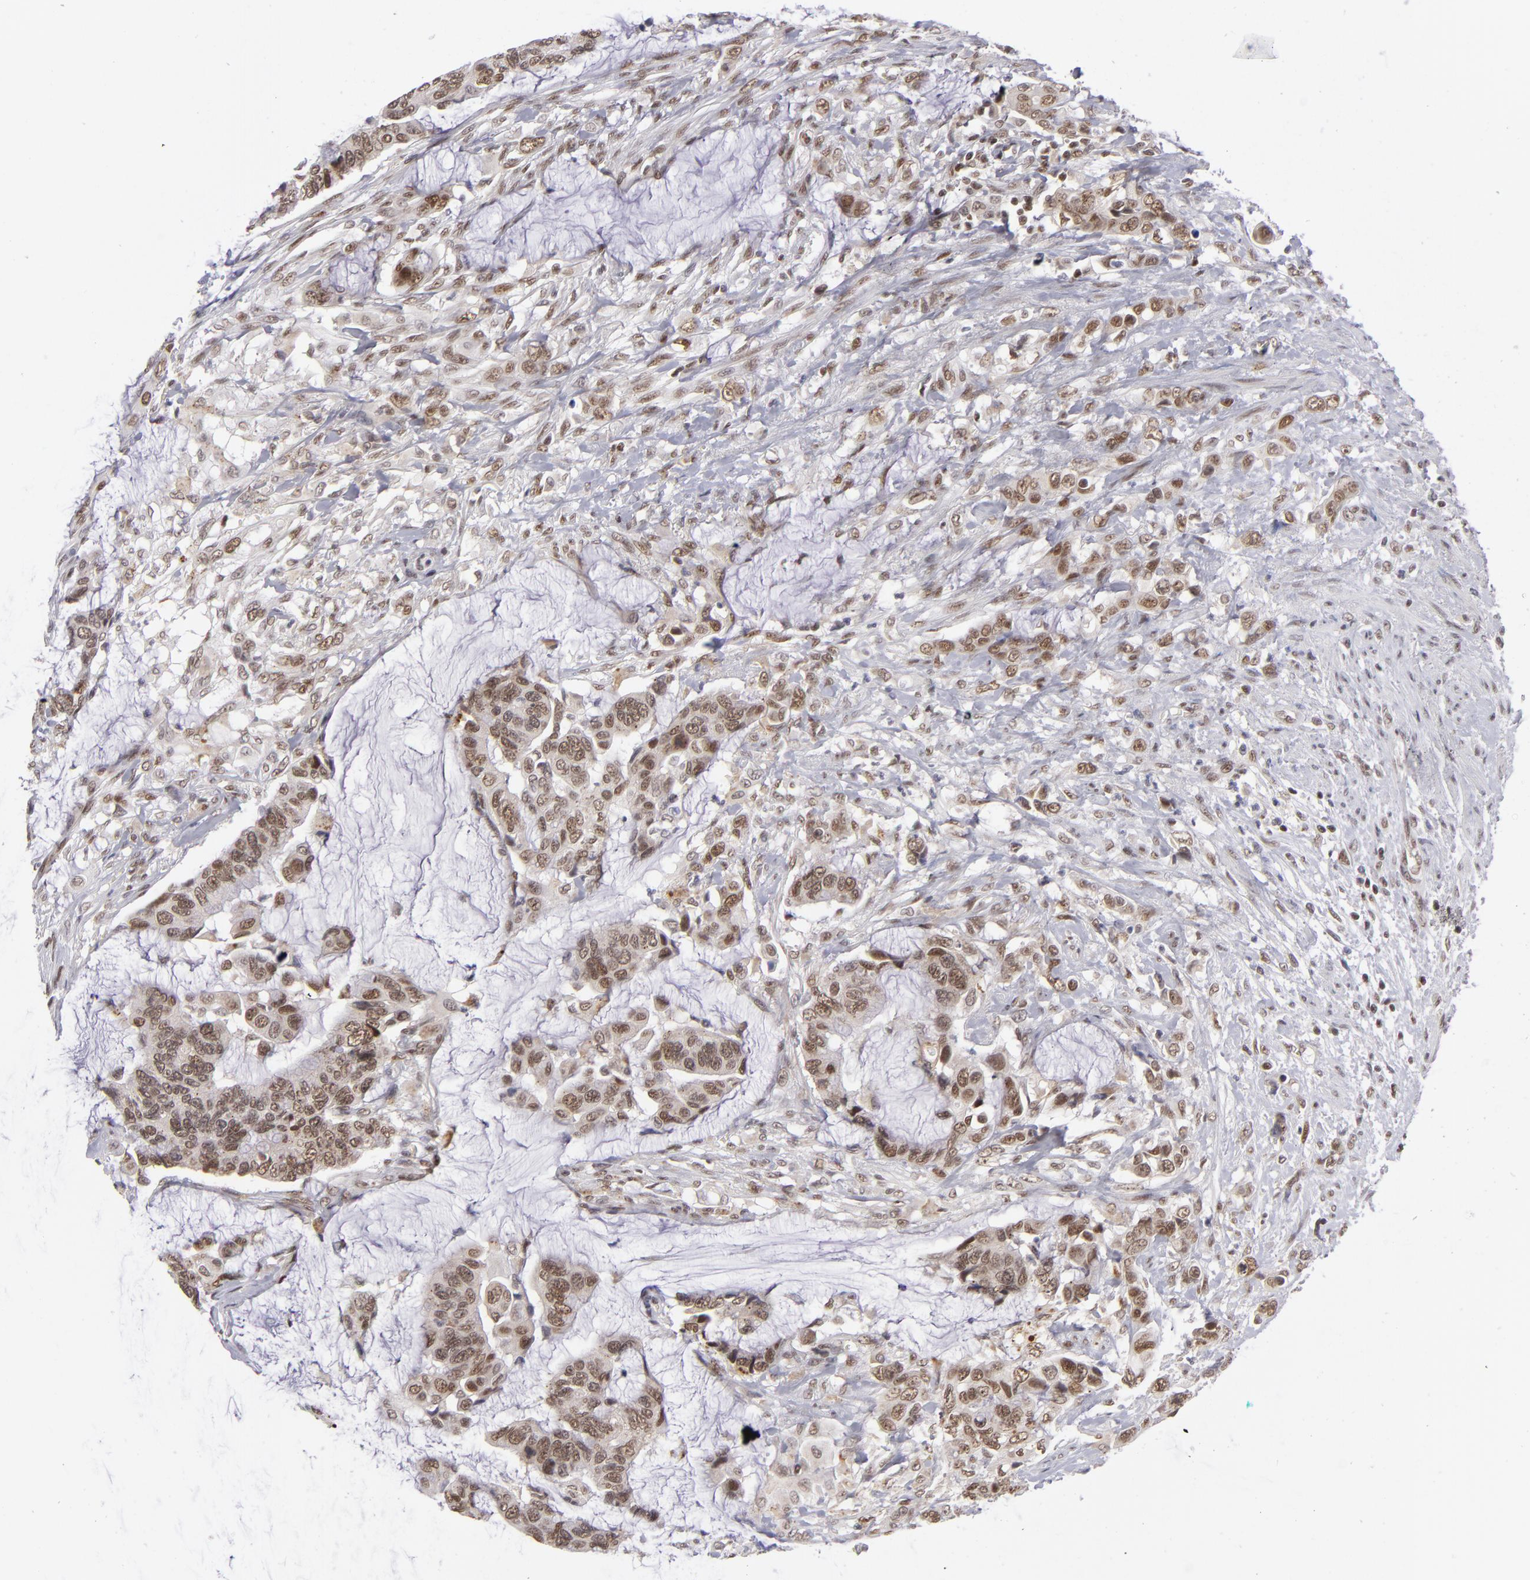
{"staining": {"intensity": "moderate", "quantity": ">75%", "location": "nuclear"}, "tissue": "colorectal cancer", "cell_type": "Tumor cells", "image_type": "cancer", "snomed": [{"axis": "morphology", "description": "Adenocarcinoma, NOS"}, {"axis": "topography", "description": "Rectum"}], "caption": "Moderate nuclear protein expression is appreciated in about >75% of tumor cells in colorectal adenocarcinoma. The protein of interest is stained brown, and the nuclei are stained in blue (DAB IHC with brightfield microscopy, high magnification).", "gene": "MLLT3", "patient": {"sex": "female", "age": 59}}